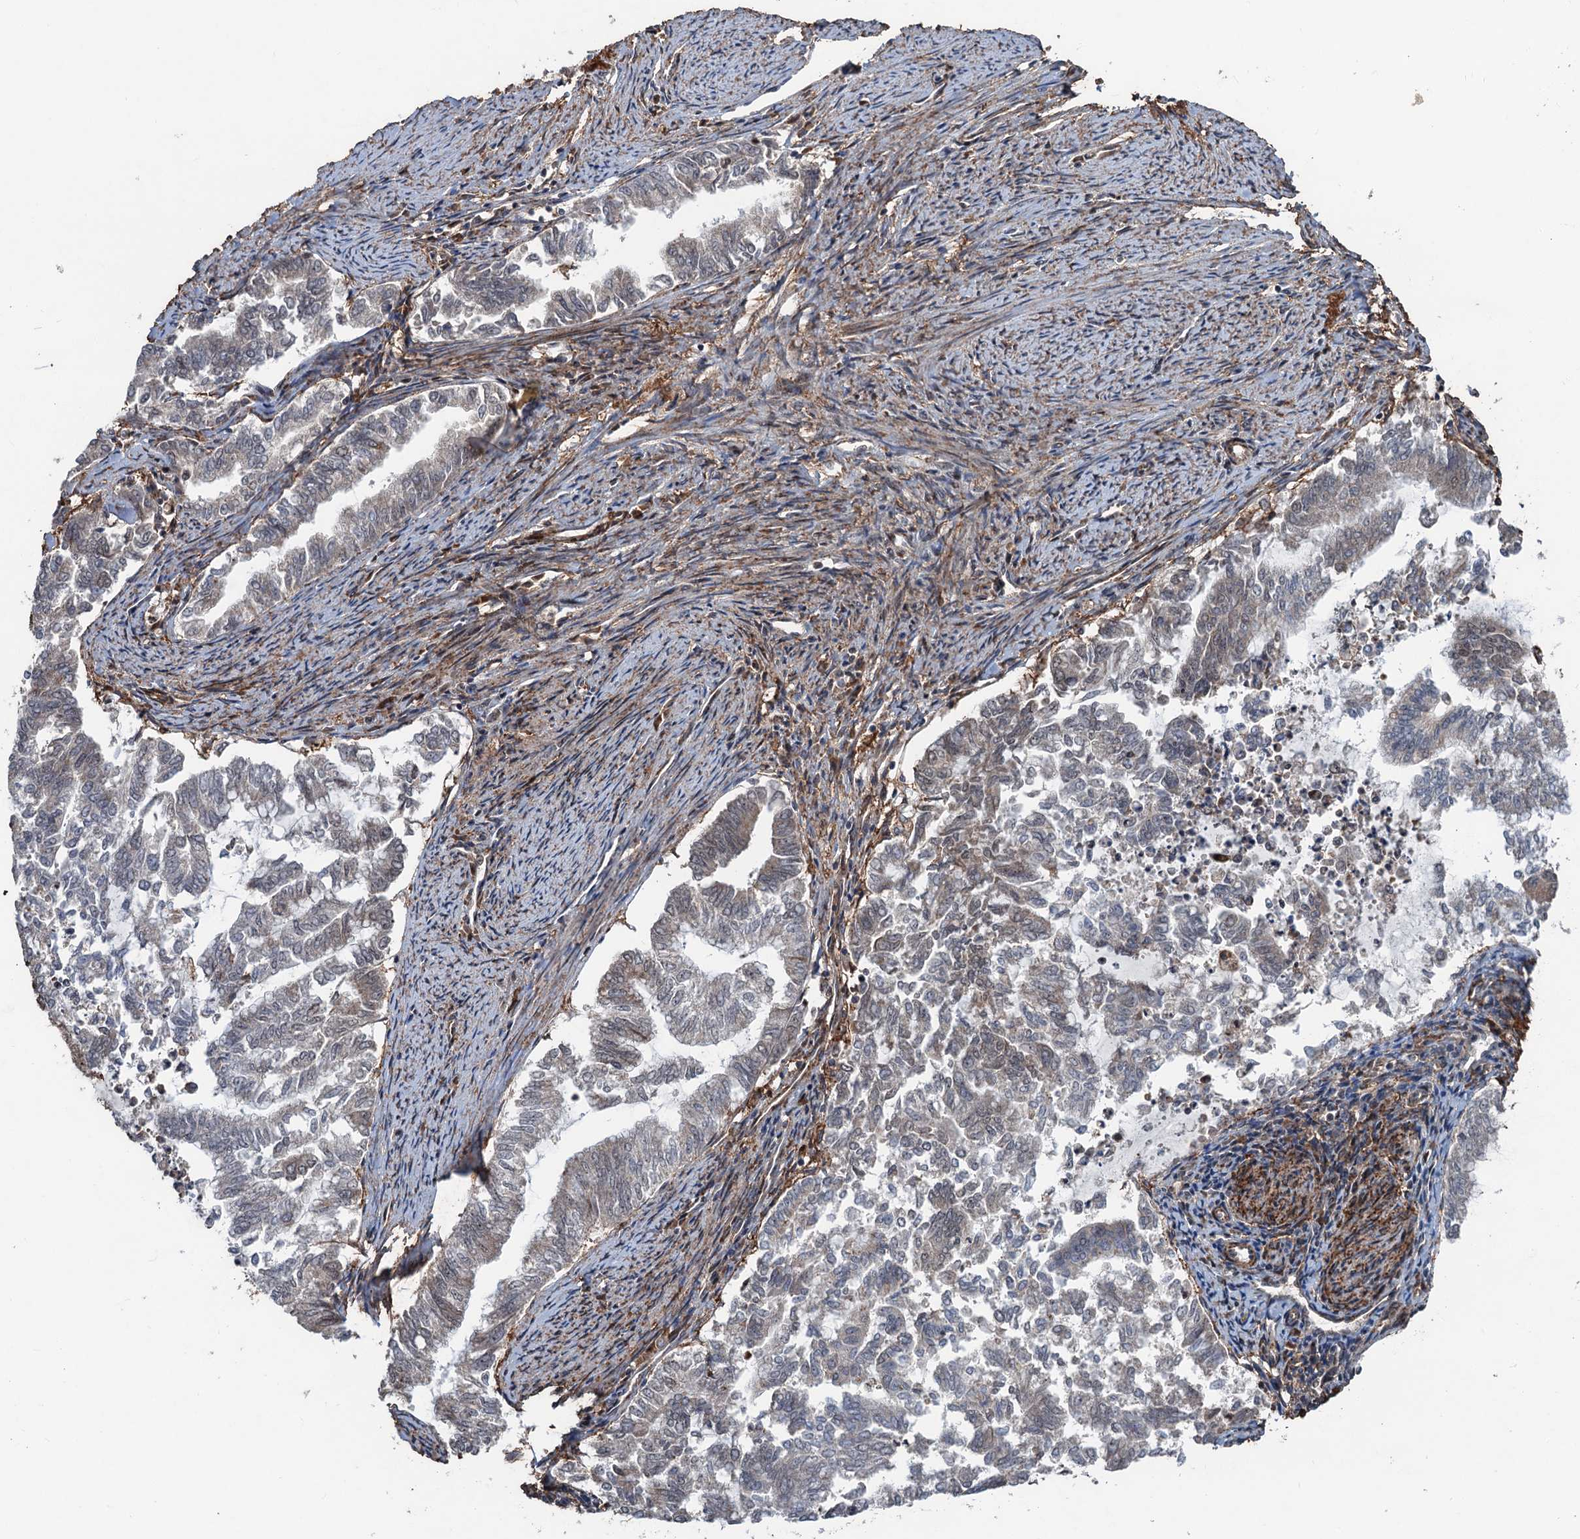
{"staining": {"intensity": "negative", "quantity": "none", "location": "none"}, "tissue": "endometrial cancer", "cell_type": "Tumor cells", "image_type": "cancer", "snomed": [{"axis": "morphology", "description": "Adenocarcinoma, NOS"}, {"axis": "topography", "description": "Endometrium"}], "caption": "Immunohistochemical staining of human endometrial cancer exhibits no significant expression in tumor cells.", "gene": "TMA16", "patient": {"sex": "female", "age": 79}}